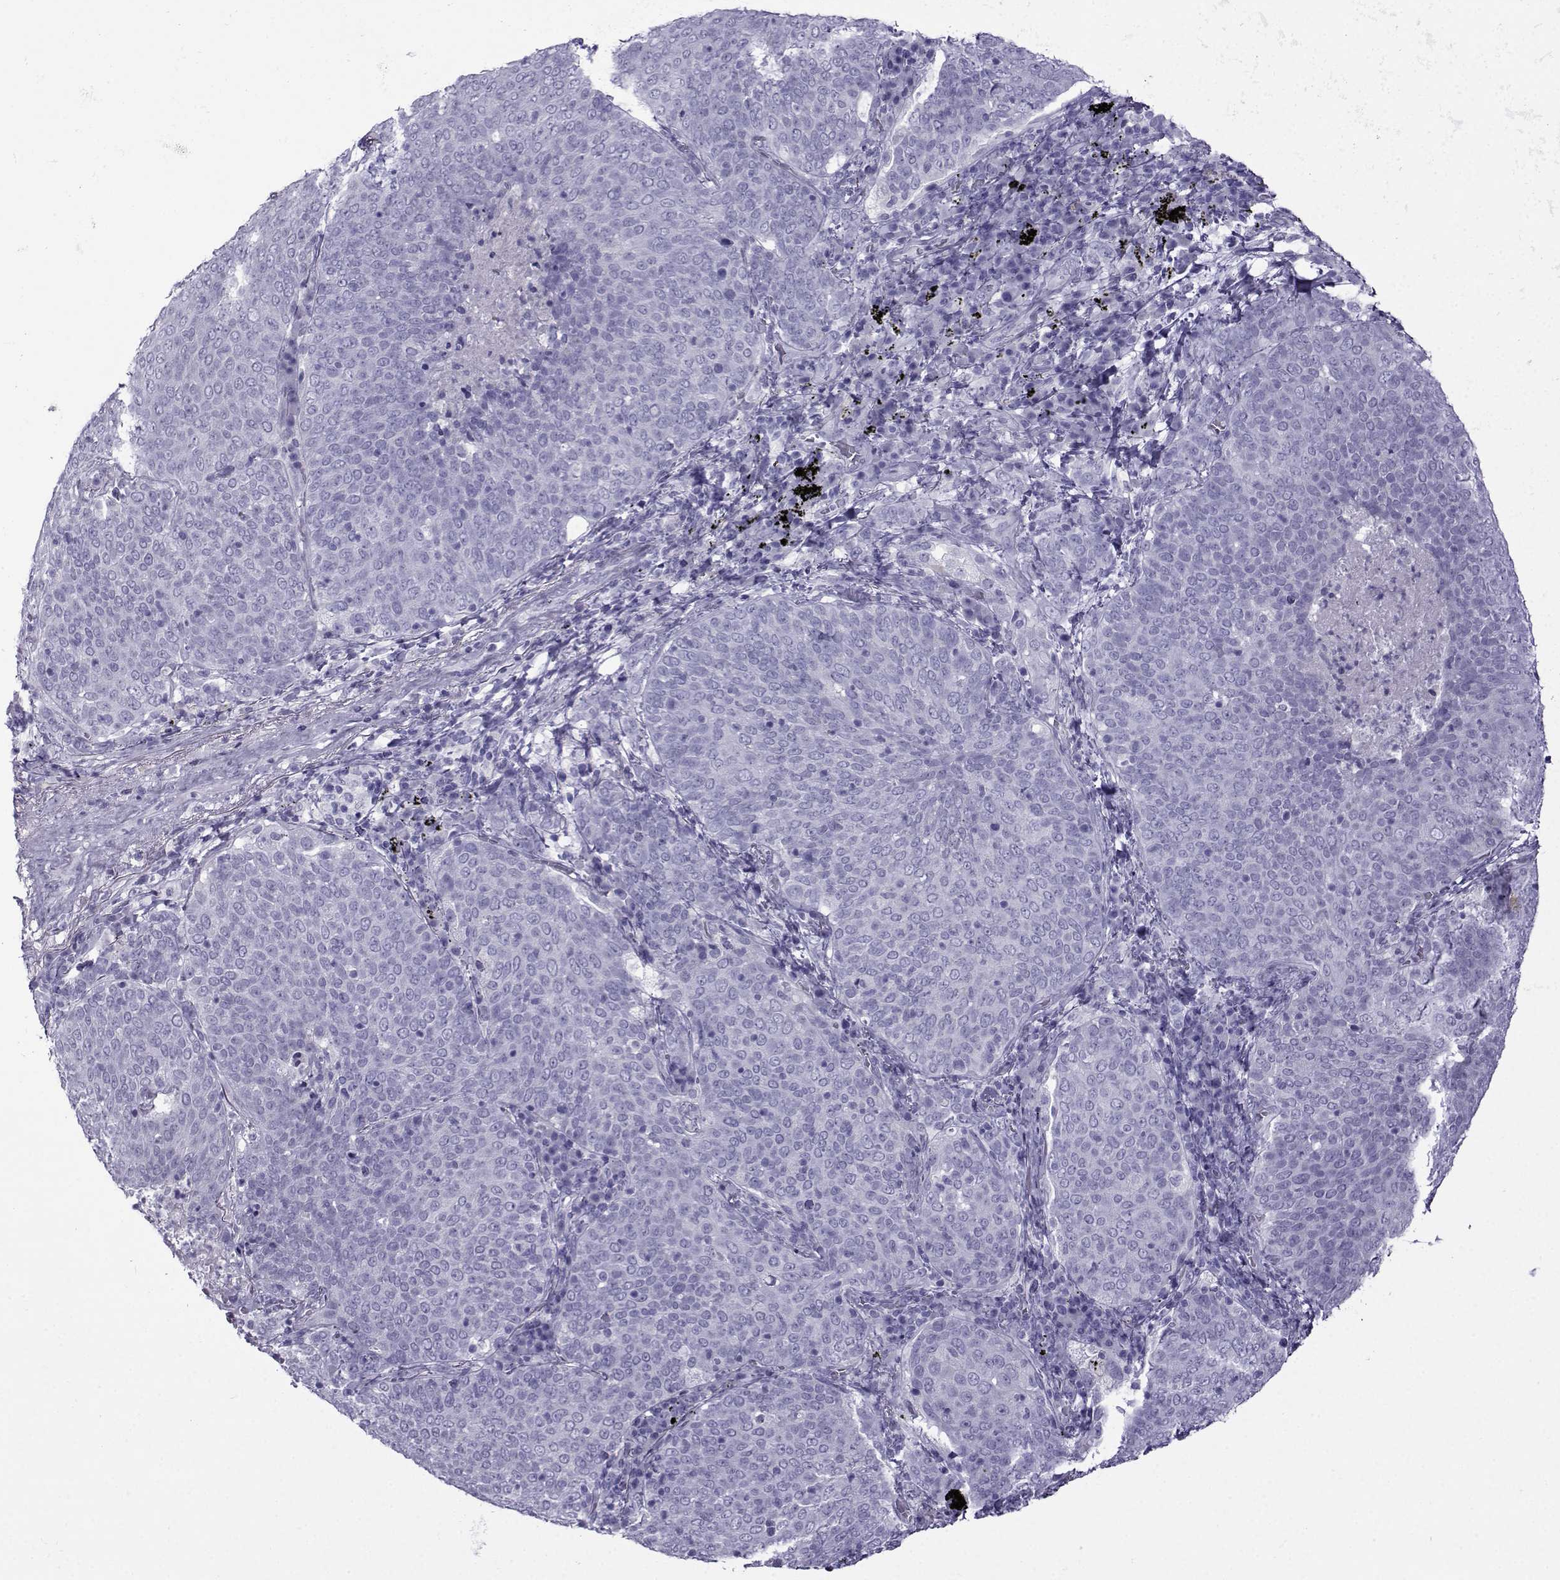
{"staining": {"intensity": "negative", "quantity": "none", "location": "none"}, "tissue": "lung cancer", "cell_type": "Tumor cells", "image_type": "cancer", "snomed": [{"axis": "morphology", "description": "Squamous cell carcinoma, NOS"}, {"axis": "topography", "description": "Lung"}], "caption": "This is an IHC photomicrograph of human squamous cell carcinoma (lung). There is no staining in tumor cells.", "gene": "CRYBB1", "patient": {"sex": "male", "age": 82}}